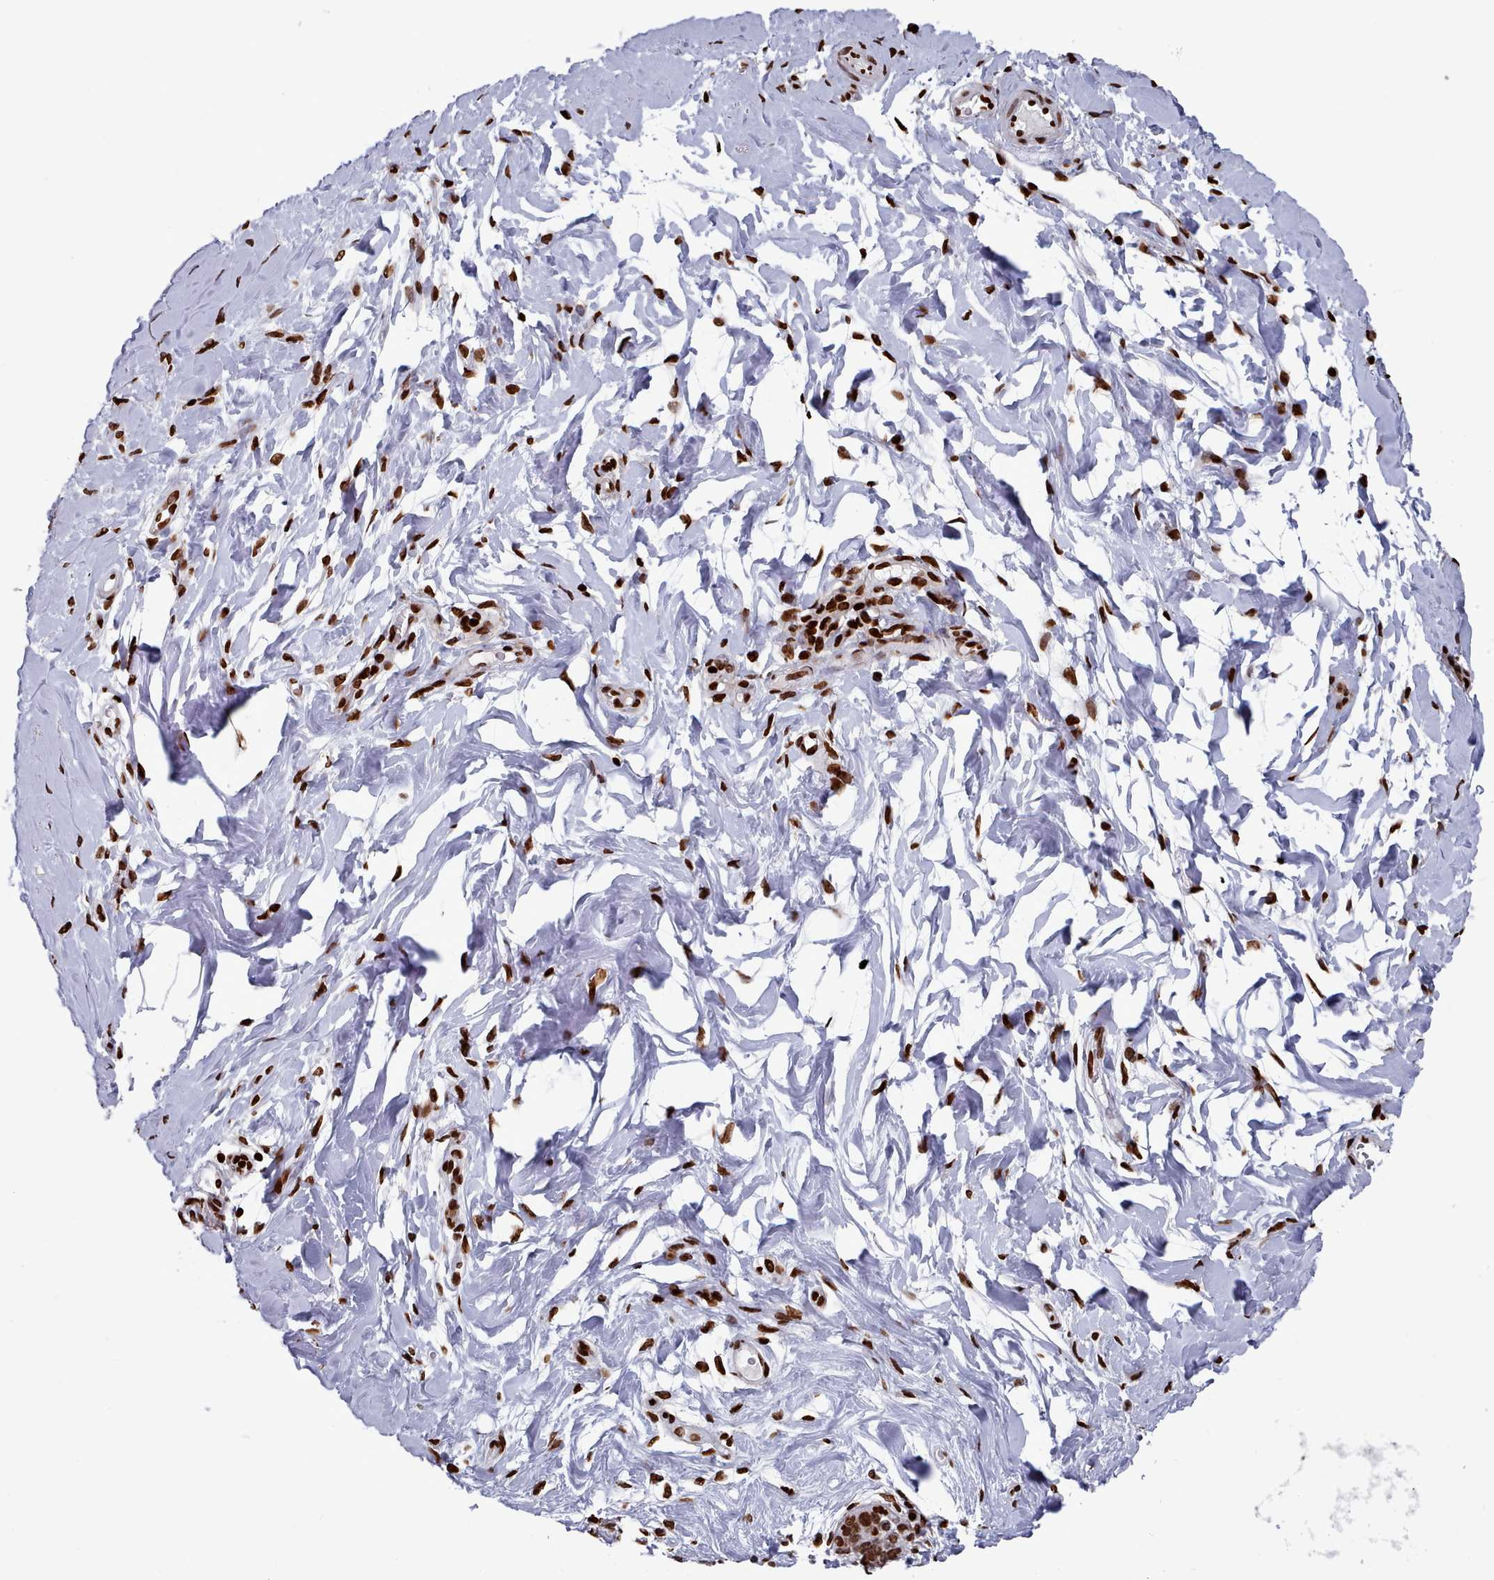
{"staining": {"intensity": "moderate", "quantity": ">75%", "location": "nuclear"}, "tissue": "adipose tissue", "cell_type": "Adipocytes", "image_type": "normal", "snomed": [{"axis": "morphology", "description": "Normal tissue, NOS"}, {"axis": "topography", "description": "Breast"}], "caption": "DAB (3,3'-diaminobenzidine) immunohistochemical staining of normal adipose tissue exhibits moderate nuclear protein expression in approximately >75% of adipocytes.", "gene": "PCDHB11", "patient": {"sex": "female", "age": 26}}